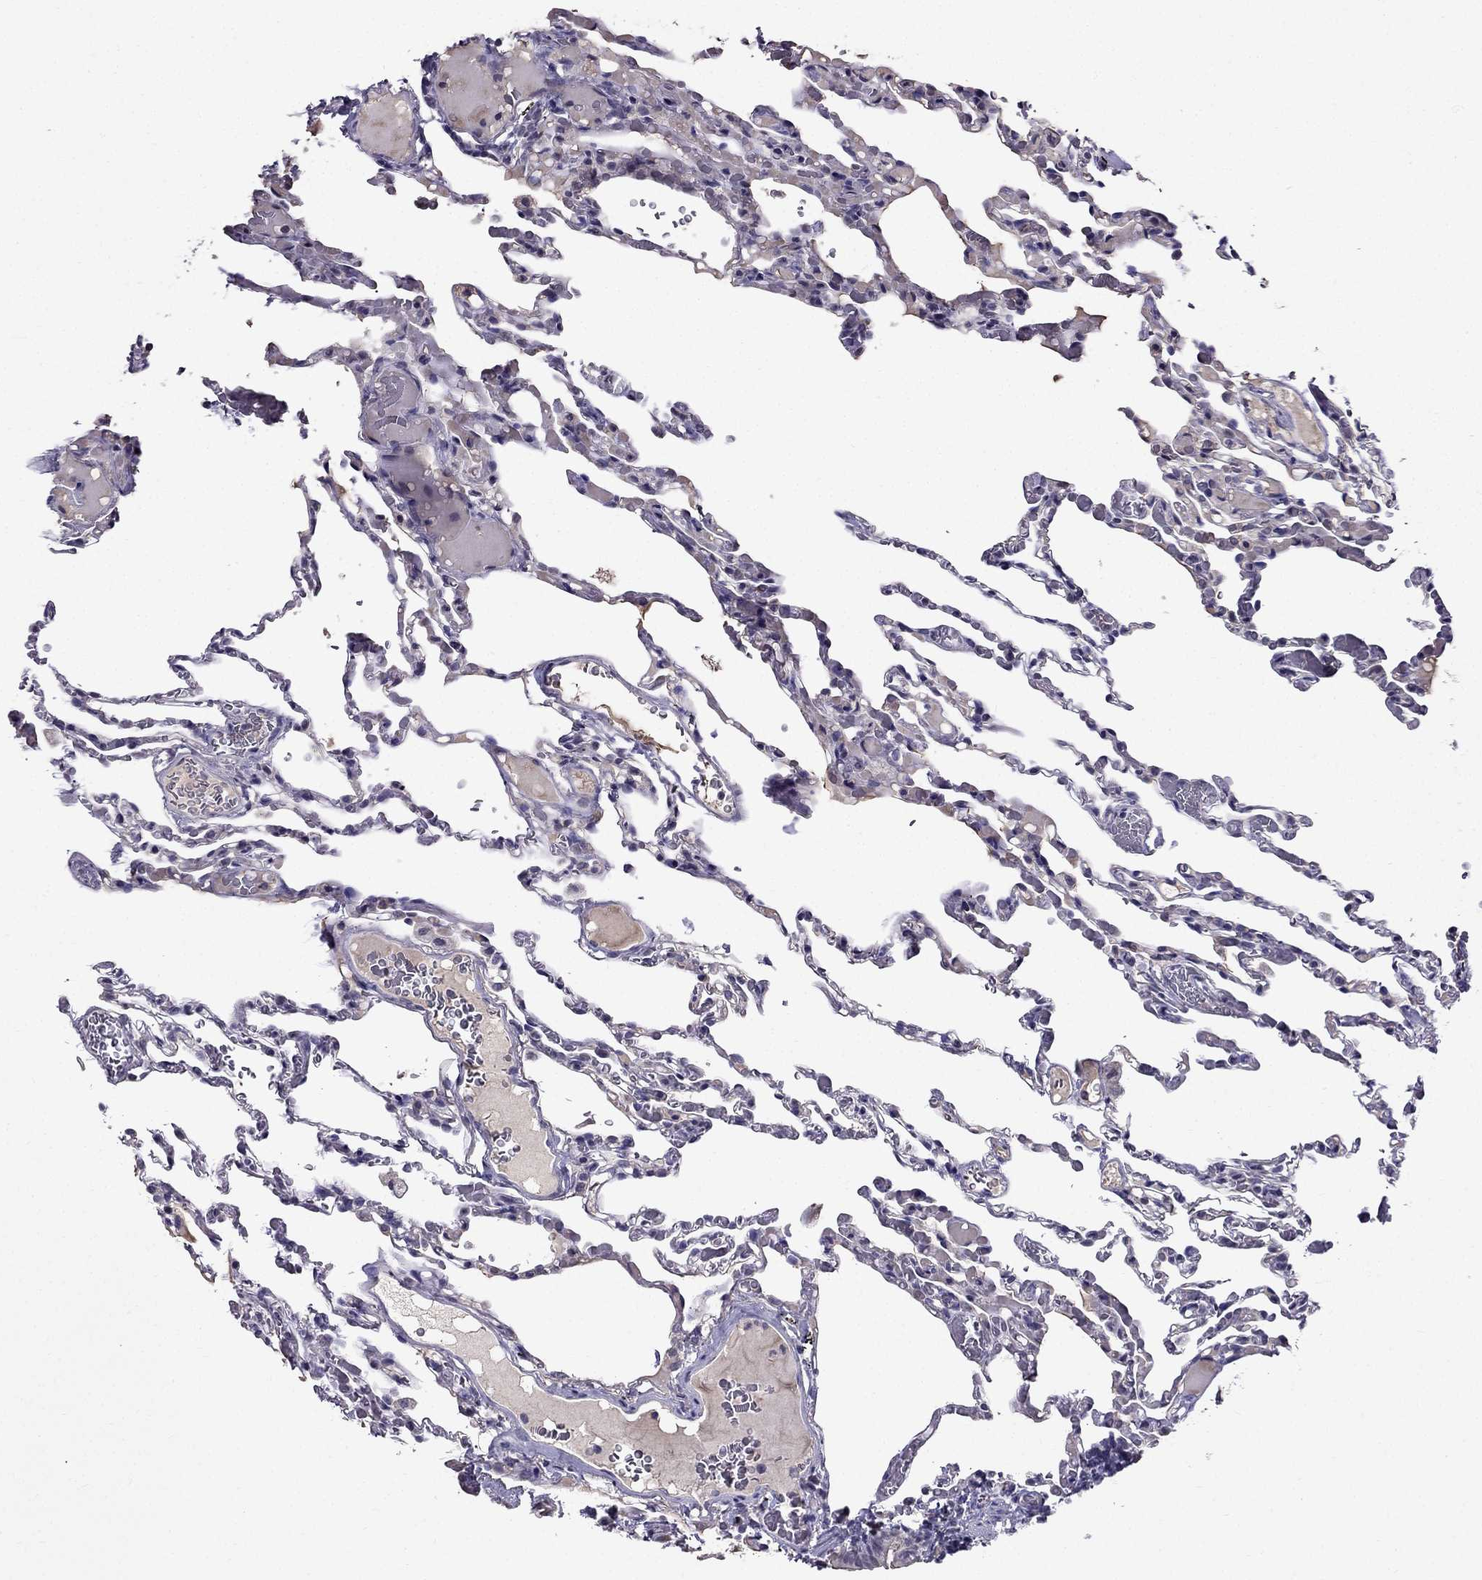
{"staining": {"intensity": "negative", "quantity": "none", "location": "none"}, "tissue": "lung", "cell_type": "Alveolar cells", "image_type": "normal", "snomed": [{"axis": "morphology", "description": "Normal tissue, NOS"}, {"axis": "topography", "description": "Lung"}], "caption": "DAB immunohistochemical staining of normal human lung demonstrates no significant expression in alveolar cells. (DAB (3,3'-diaminobenzidine) immunohistochemistry (IHC) with hematoxylin counter stain).", "gene": "DUSP15", "patient": {"sex": "female", "age": 43}}